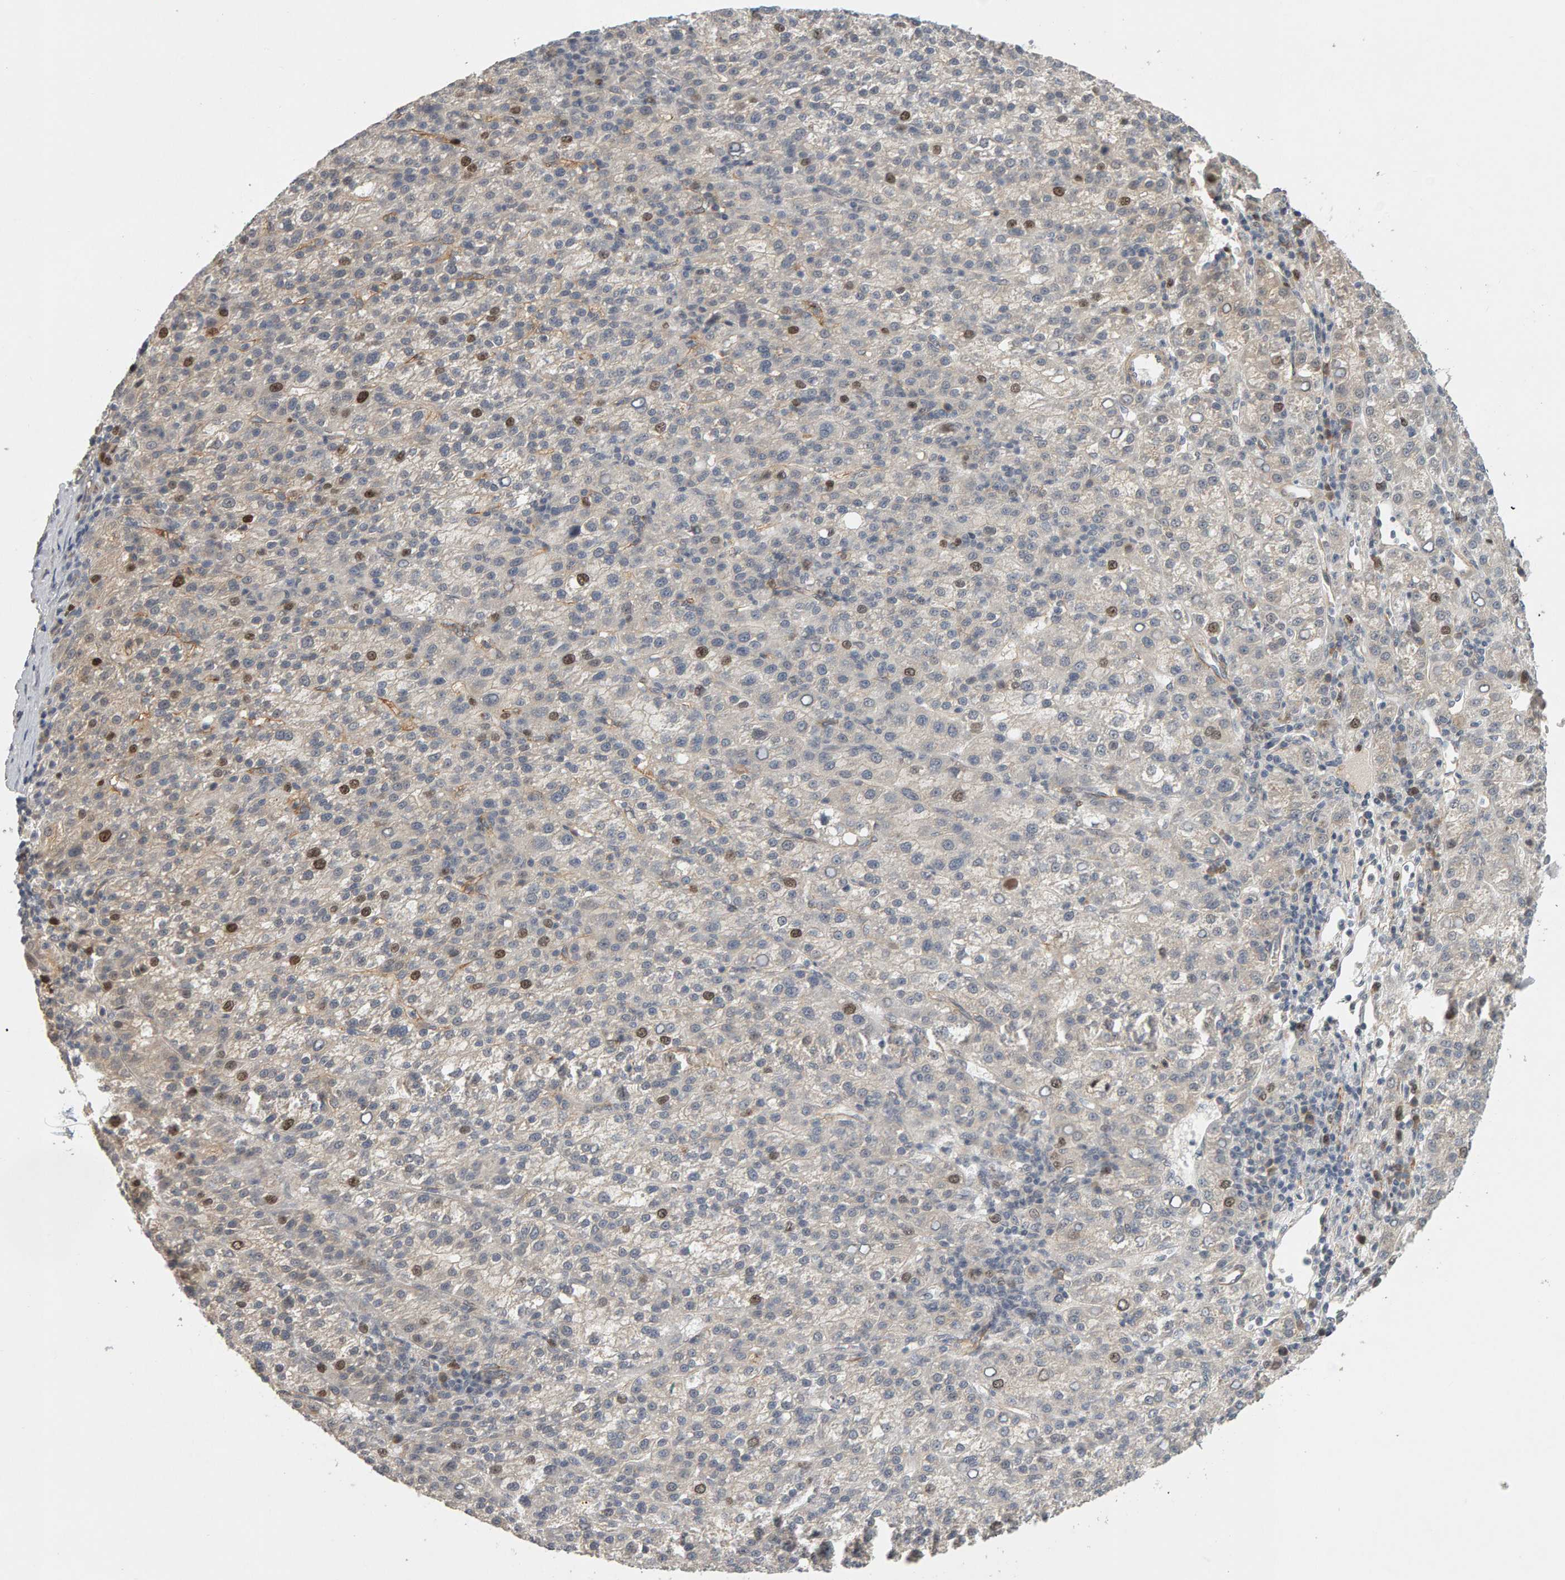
{"staining": {"intensity": "strong", "quantity": "<25%", "location": "nuclear"}, "tissue": "liver cancer", "cell_type": "Tumor cells", "image_type": "cancer", "snomed": [{"axis": "morphology", "description": "Carcinoma, Hepatocellular, NOS"}, {"axis": "topography", "description": "Liver"}], "caption": "Liver hepatocellular carcinoma stained with immunohistochemistry exhibits strong nuclear positivity in approximately <25% of tumor cells.", "gene": "CDCA5", "patient": {"sex": "female", "age": 58}}